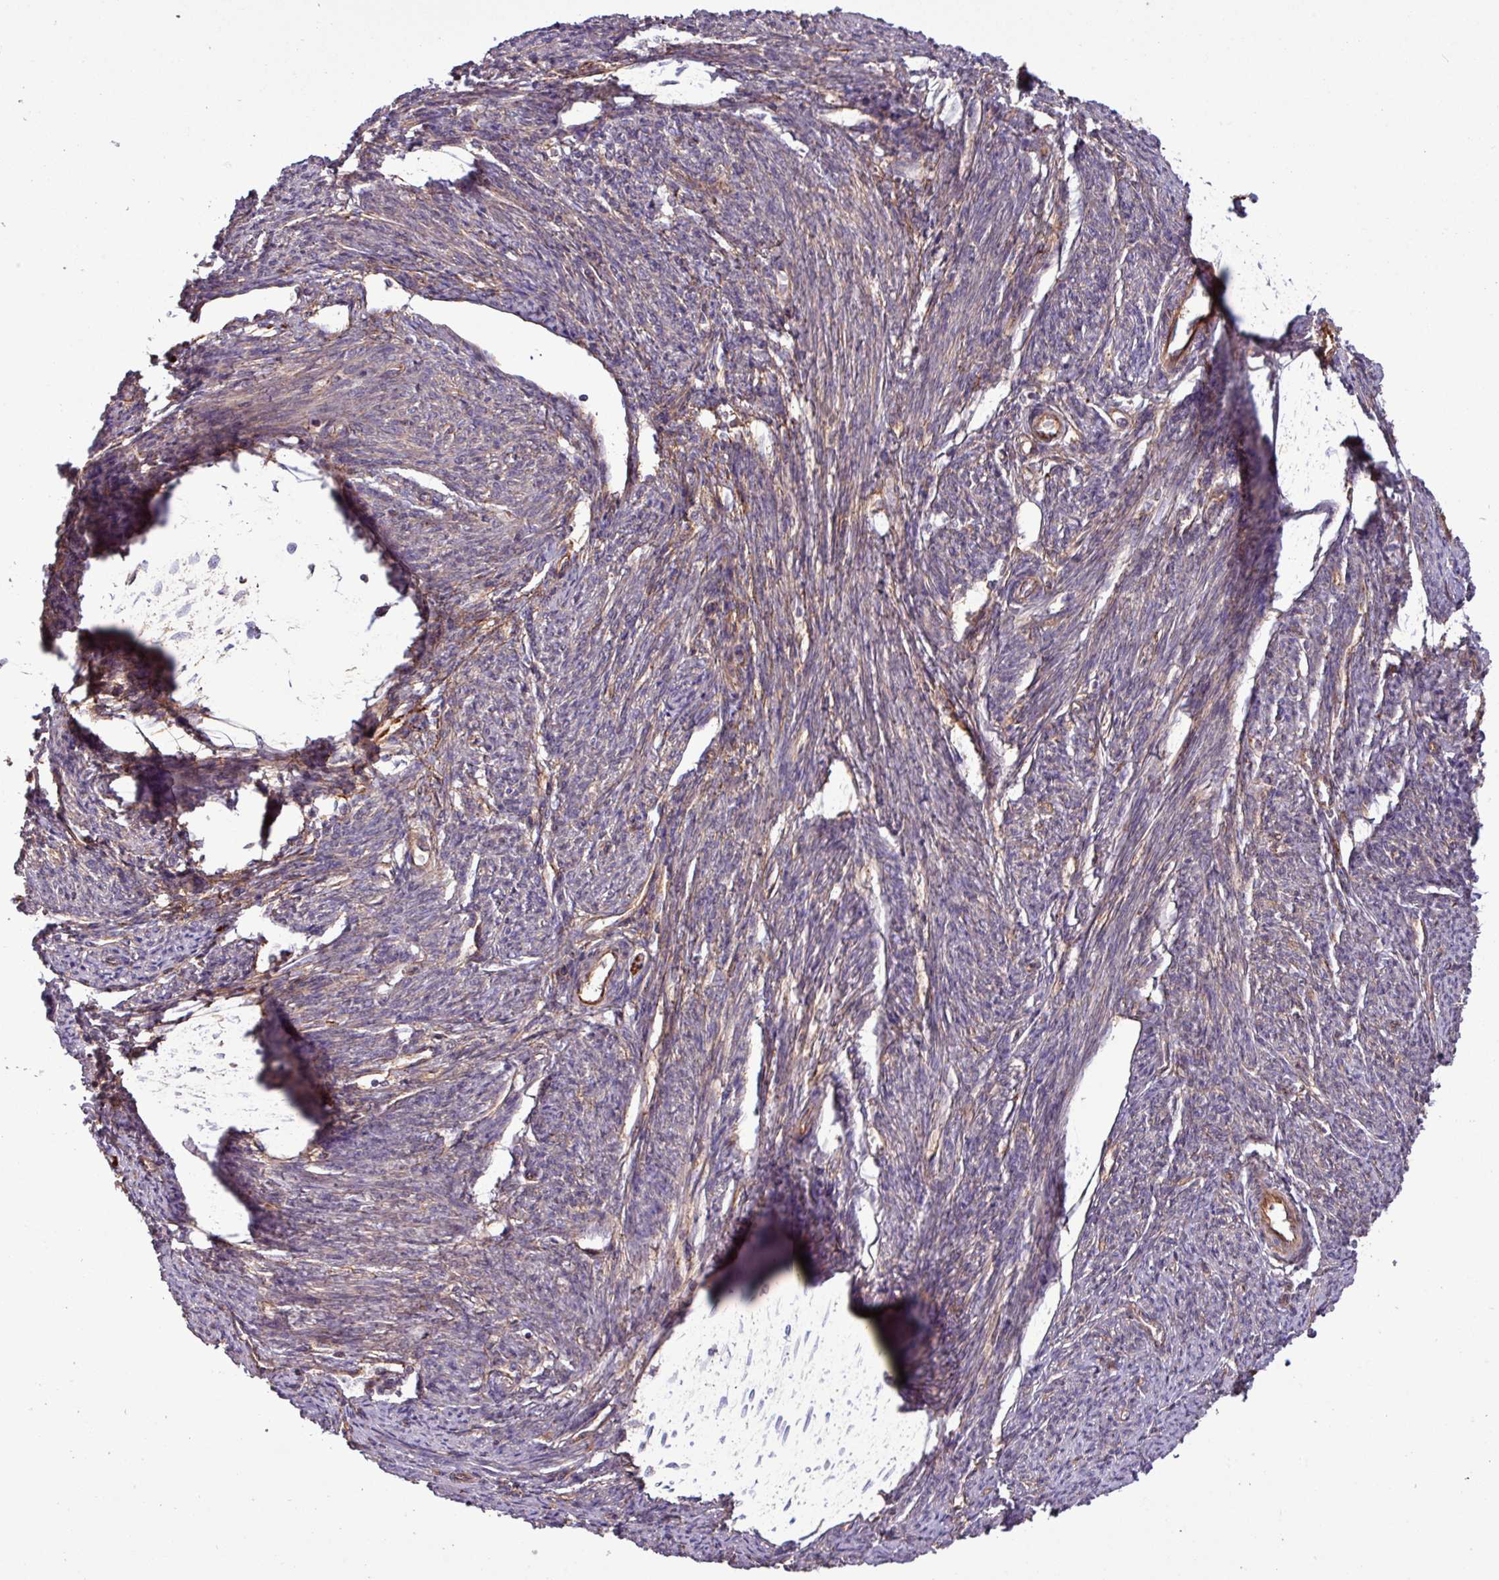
{"staining": {"intensity": "strong", "quantity": "25%-75%", "location": "cytoplasmic/membranous"}, "tissue": "smooth muscle", "cell_type": "Smooth muscle cells", "image_type": "normal", "snomed": [{"axis": "morphology", "description": "Normal tissue, NOS"}, {"axis": "topography", "description": "Smooth muscle"}, {"axis": "topography", "description": "Fallopian tube"}], "caption": "IHC of unremarkable human smooth muscle exhibits high levels of strong cytoplasmic/membranous expression in approximately 25%-75% of smooth muscle cells.", "gene": "ZNF300", "patient": {"sex": "female", "age": 59}}